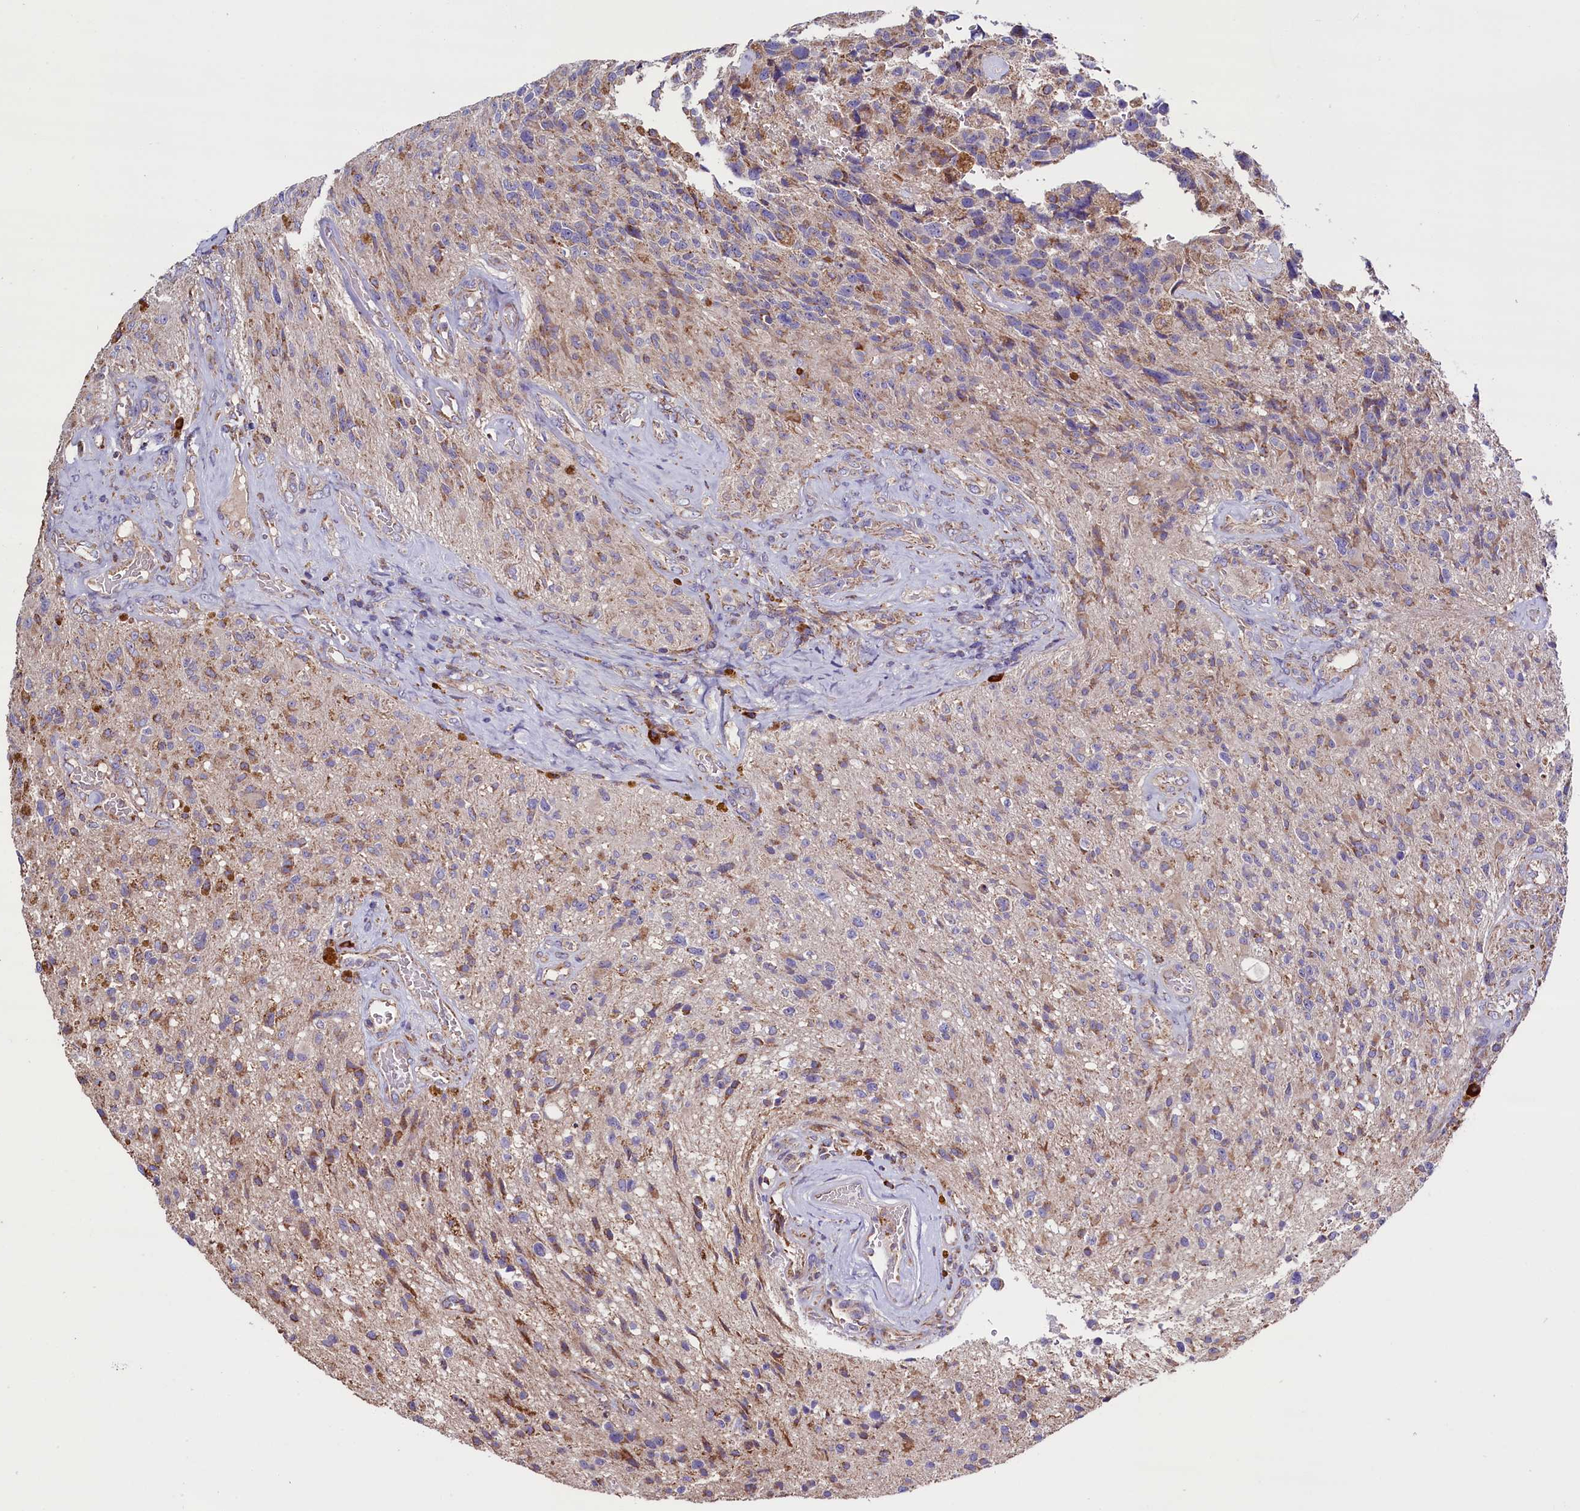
{"staining": {"intensity": "moderate", "quantity": "<25%", "location": "cytoplasmic/membranous"}, "tissue": "glioma", "cell_type": "Tumor cells", "image_type": "cancer", "snomed": [{"axis": "morphology", "description": "Glioma, malignant, High grade"}, {"axis": "topography", "description": "Brain"}], "caption": "Human glioma stained for a protein (brown) displays moderate cytoplasmic/membranous positive staining in about <25% of tumor cells.", "gene": "ZSWIM1", "patient": {"sex": "male", "age": 69}}